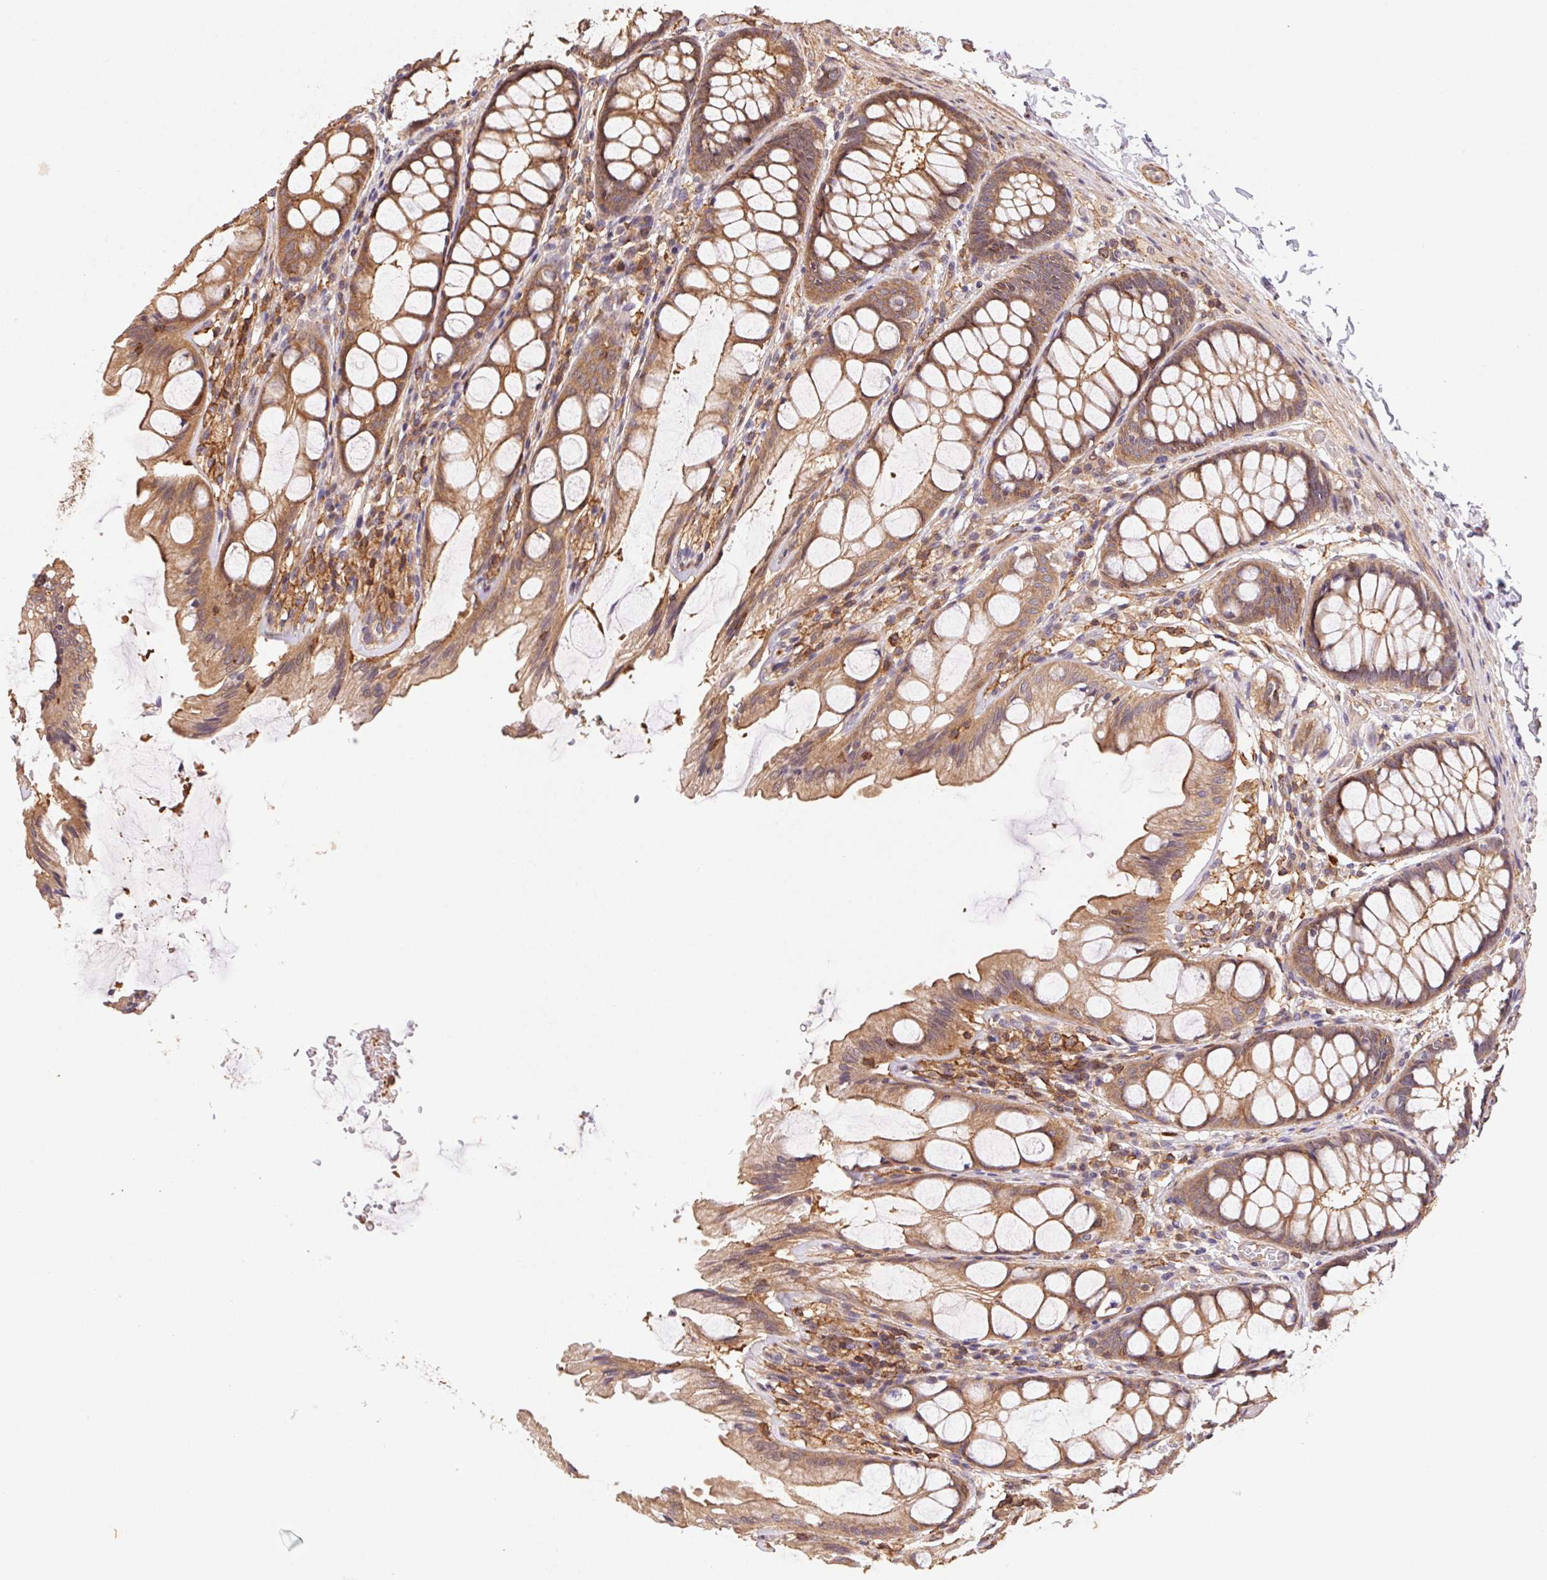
{"staining": {"intensity": "moderate", "quantity": ">75%", "location": "cytoplasmic/membranous"}, "tissue": "colon", "cell_type": "Endothelial cells", "image_type": "normal", "snomed": [{"axis": "morphology", "description": "Normal tissue, NOS"}, {"axis": "topography", "description": "Colon"}], "caption": "A micrograph showing moderate cytoplasmic/membranous staining in about >75% of endothelial cells in normal colon, as visualized by brown immunohistochemical staining.", "gene": "ATG10", "patient": {"sex": "male", "age": 47}}